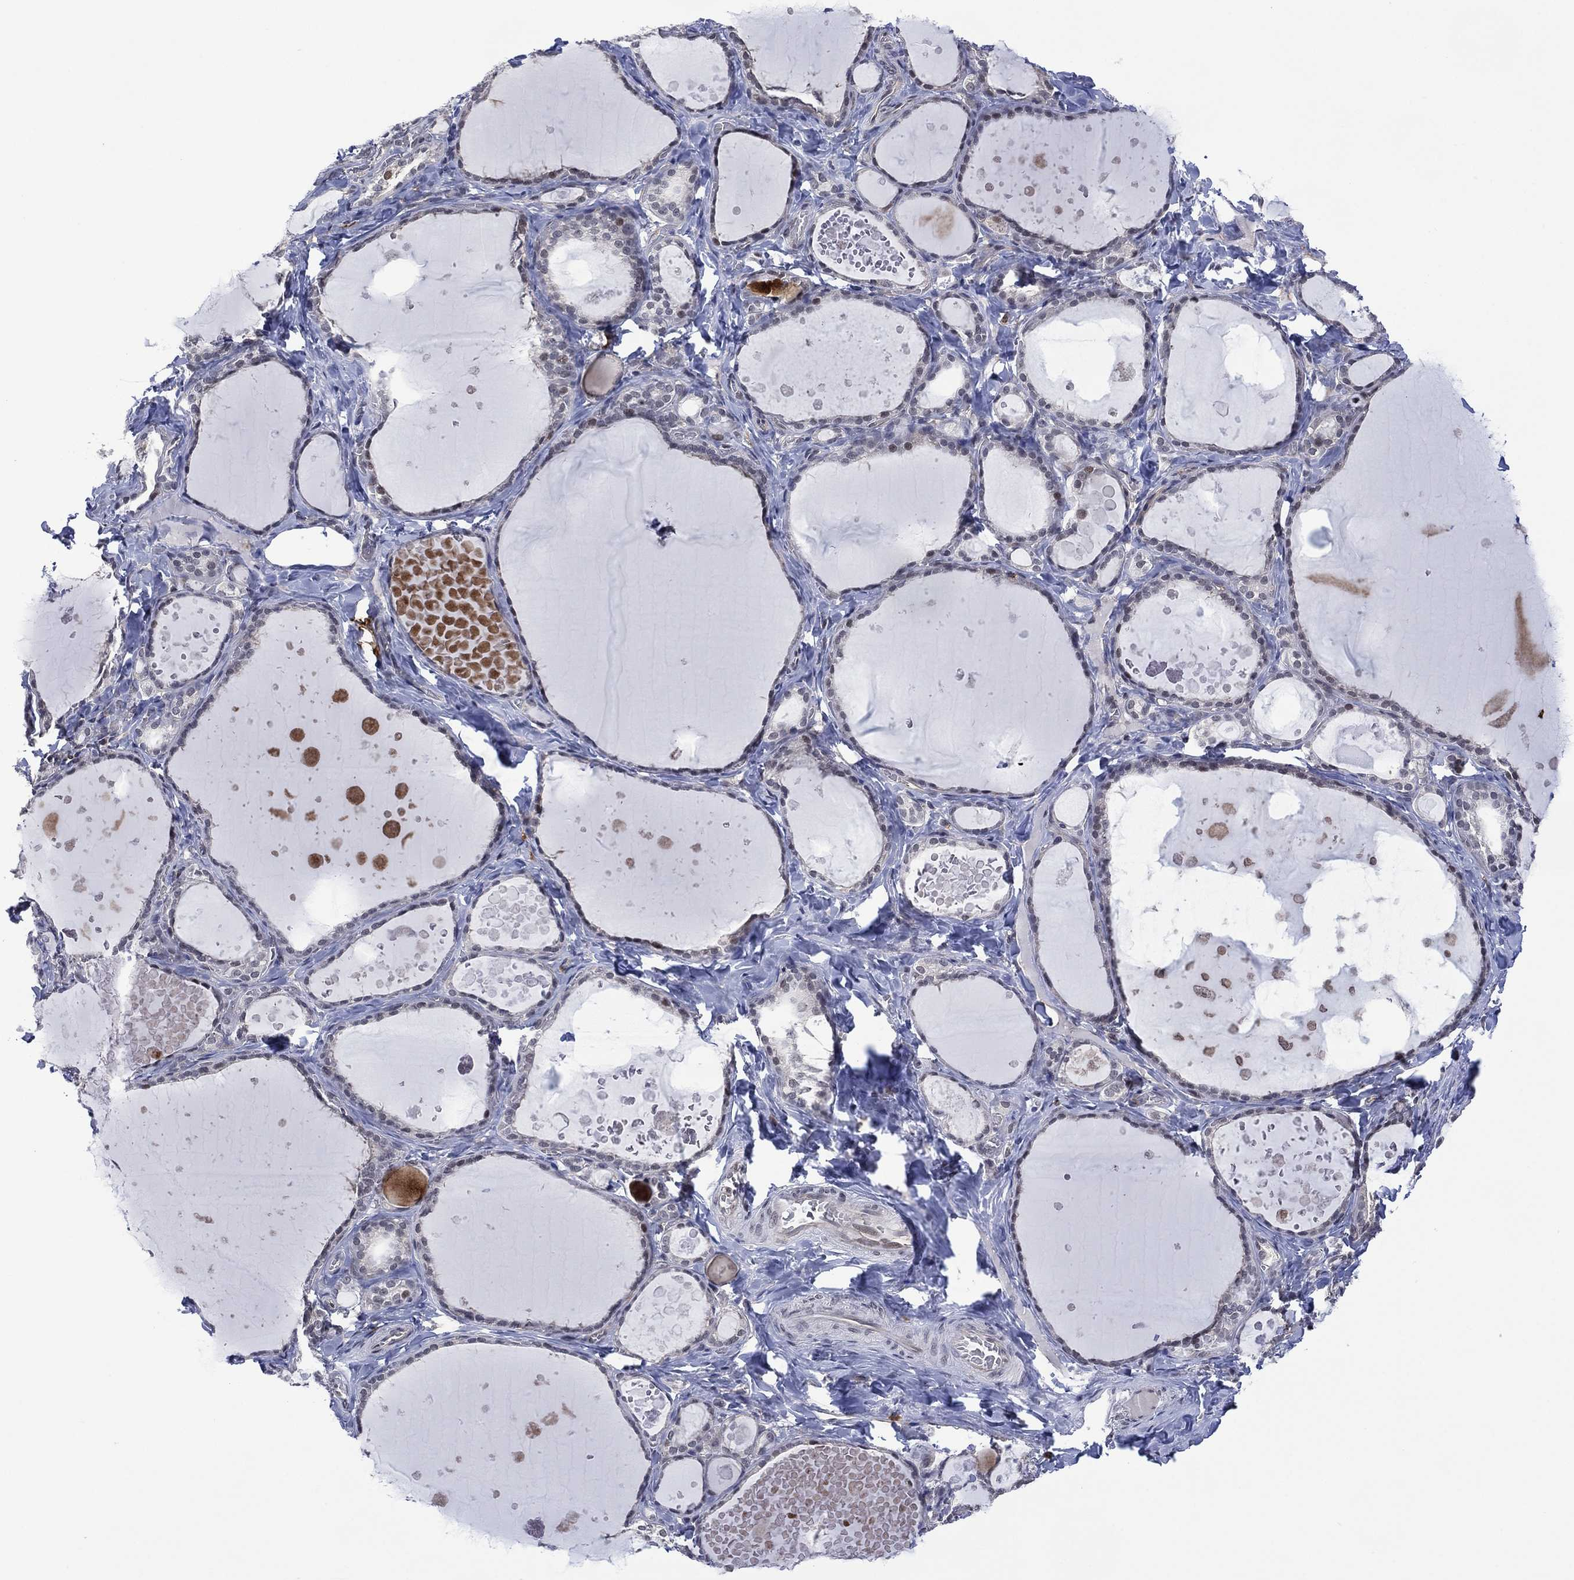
{"staining": {"intensity": "negative", "quantity": "none", "location": "none"}, "tissue": "thyroid gland", "cell_type": "Glandular cells", "image_type": "normal", "snomed": [{"axis": "morphology", "description": "Normal tissue, NOS"}, {"axis": "topography", "description": "Thyroid gland"}], "caption": "Glandular cells show no significant positivity in benign thyroid gland. (Stains: DAB immunohistochemistry with hematoxylin counter stain, Microscopy: brightfield microscopy at high magnification).", "gene": "DPP4", "patient": {"sex": "female", "age": 56}}